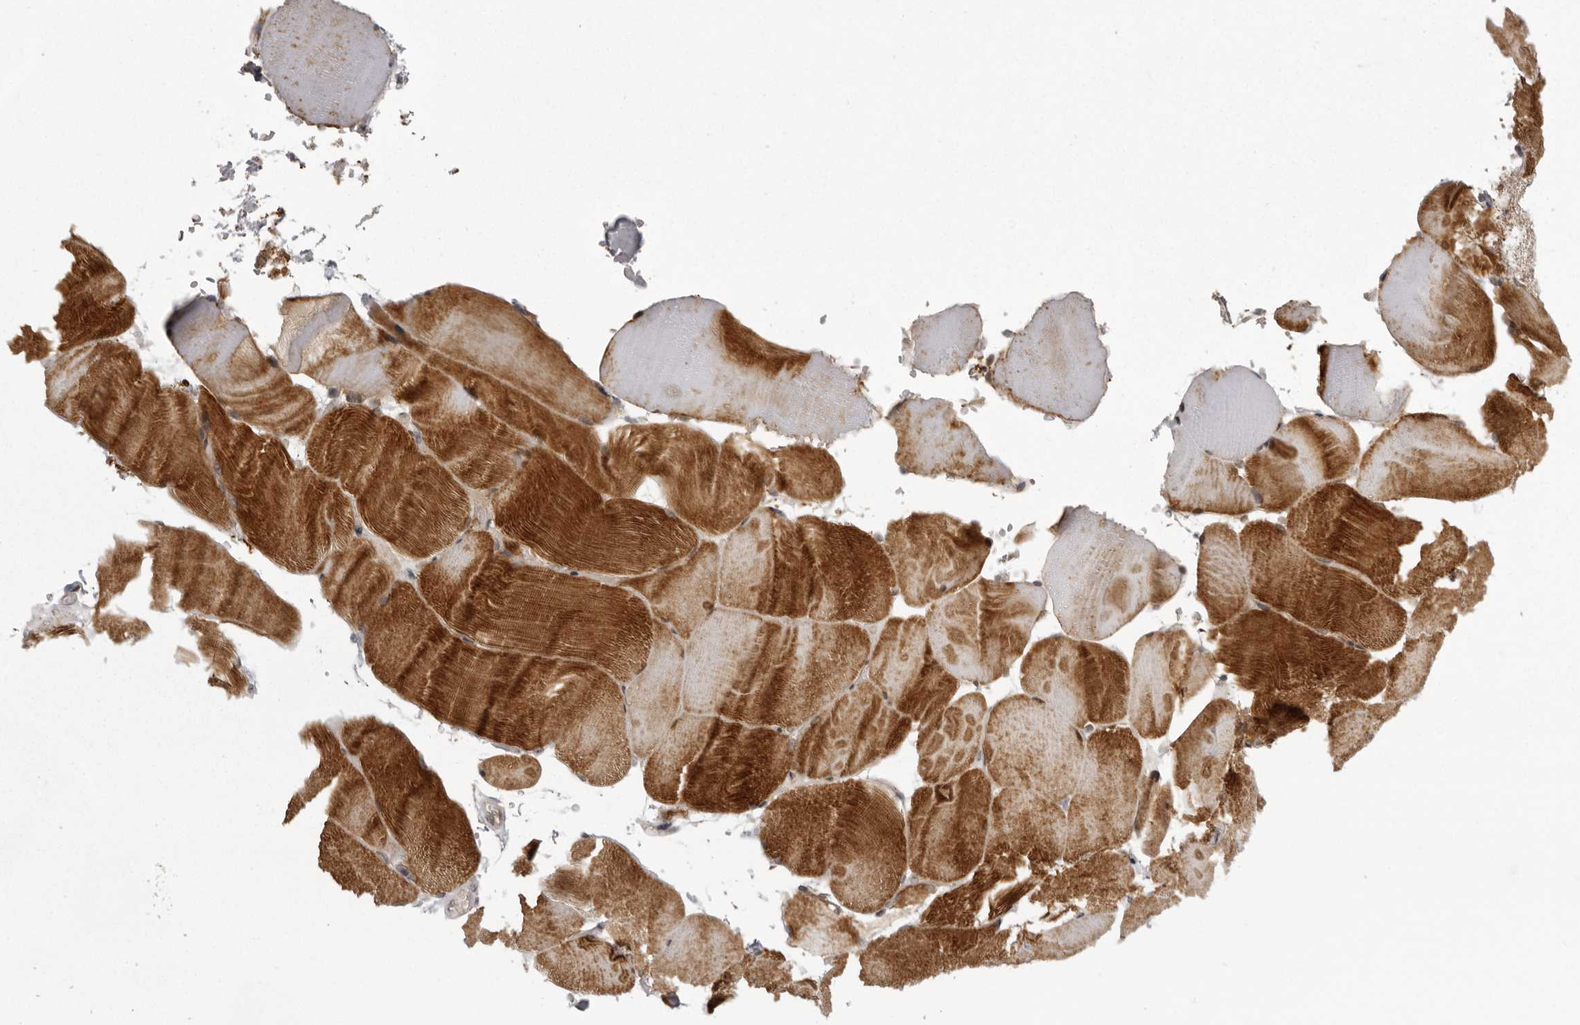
{"staining": {"intensity": "moderate", "quantity": ">75%", "location": "cytoplasmic/membranous"}, "tissue": "skeletal muscle", "cell_type": "Myocytes", "image_type": "normal", "snomed": [{"axis": "morphology", "description": "Normal tissue, NOS"}, {"axis": "topography", "description": "Skeletal muscle"}, {"axis": "topography", "description": "Parathyroid gland"}], "caption": "Immunohistochemical staining of normal skeletal muscle shows medium levels of moderate cytoplasmic/membranous staining in about >75% of myocytes.", "gene": "C1orf109", "patient": {"sex": "female", "age": 37}}